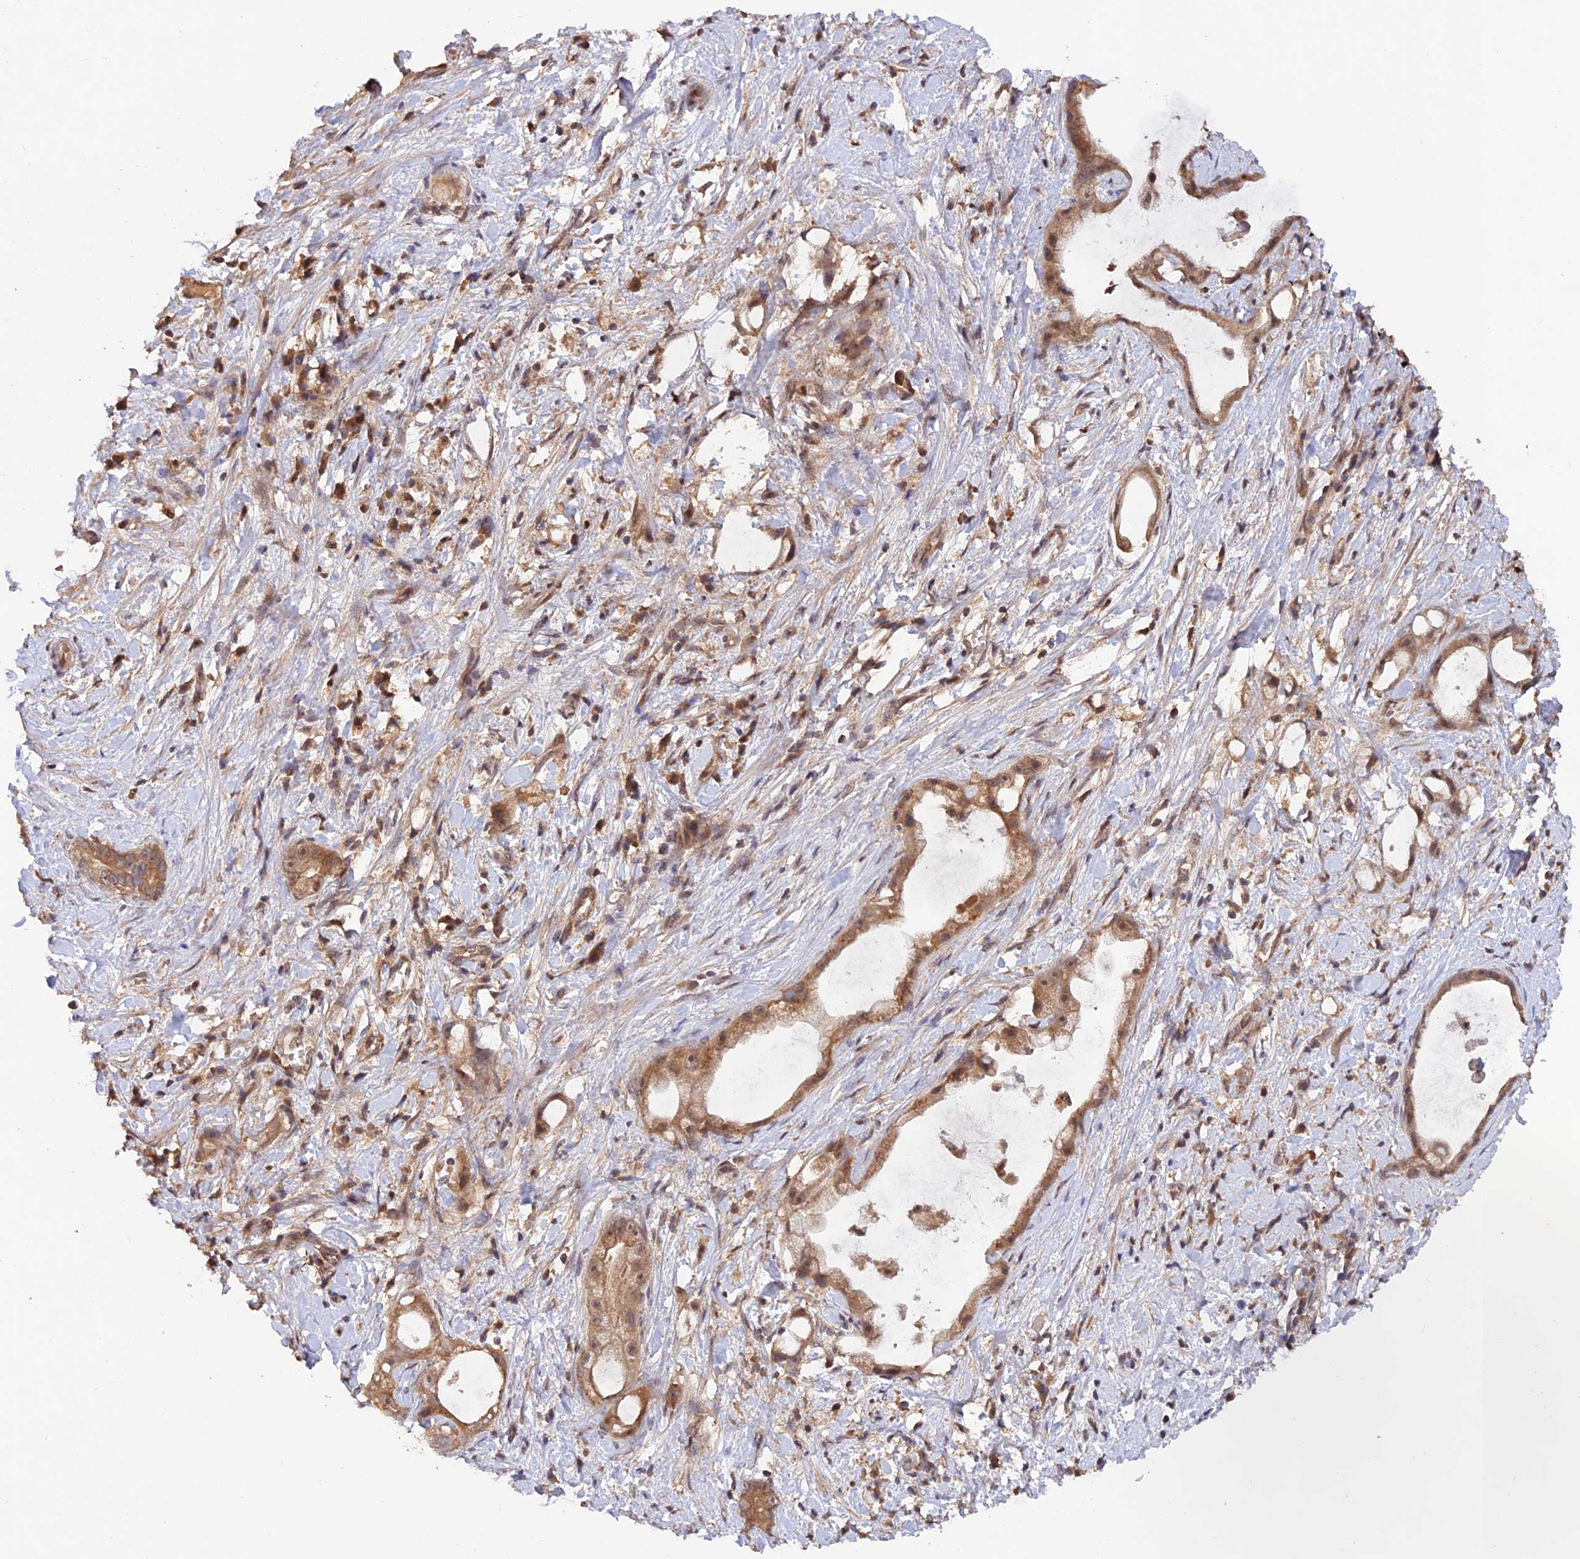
{"staining": {"intensity": "moderate", "quantity": ">75%", "location": "cytoplasmic/membranous,nuclear"}, "tissue": "stomach cancer", "cell_type": "Tumor cells", "image_type": "cancer", "snomed": [{"axis": "morphology", "description": "Adenocarcinoma, NOS"}, {"axis": "topography", "description": "Stomach"}], "caption": "Immunohistochemical staining of stomach cancer shows medium levels of moderate cytoplasmic/membranous and nuclear expression in approximately >75% of tumor cells. (IHC, brightfield microscopy, high magnification).", "gene": "REV1", "patient": {"sex": "male", "age": 55}}